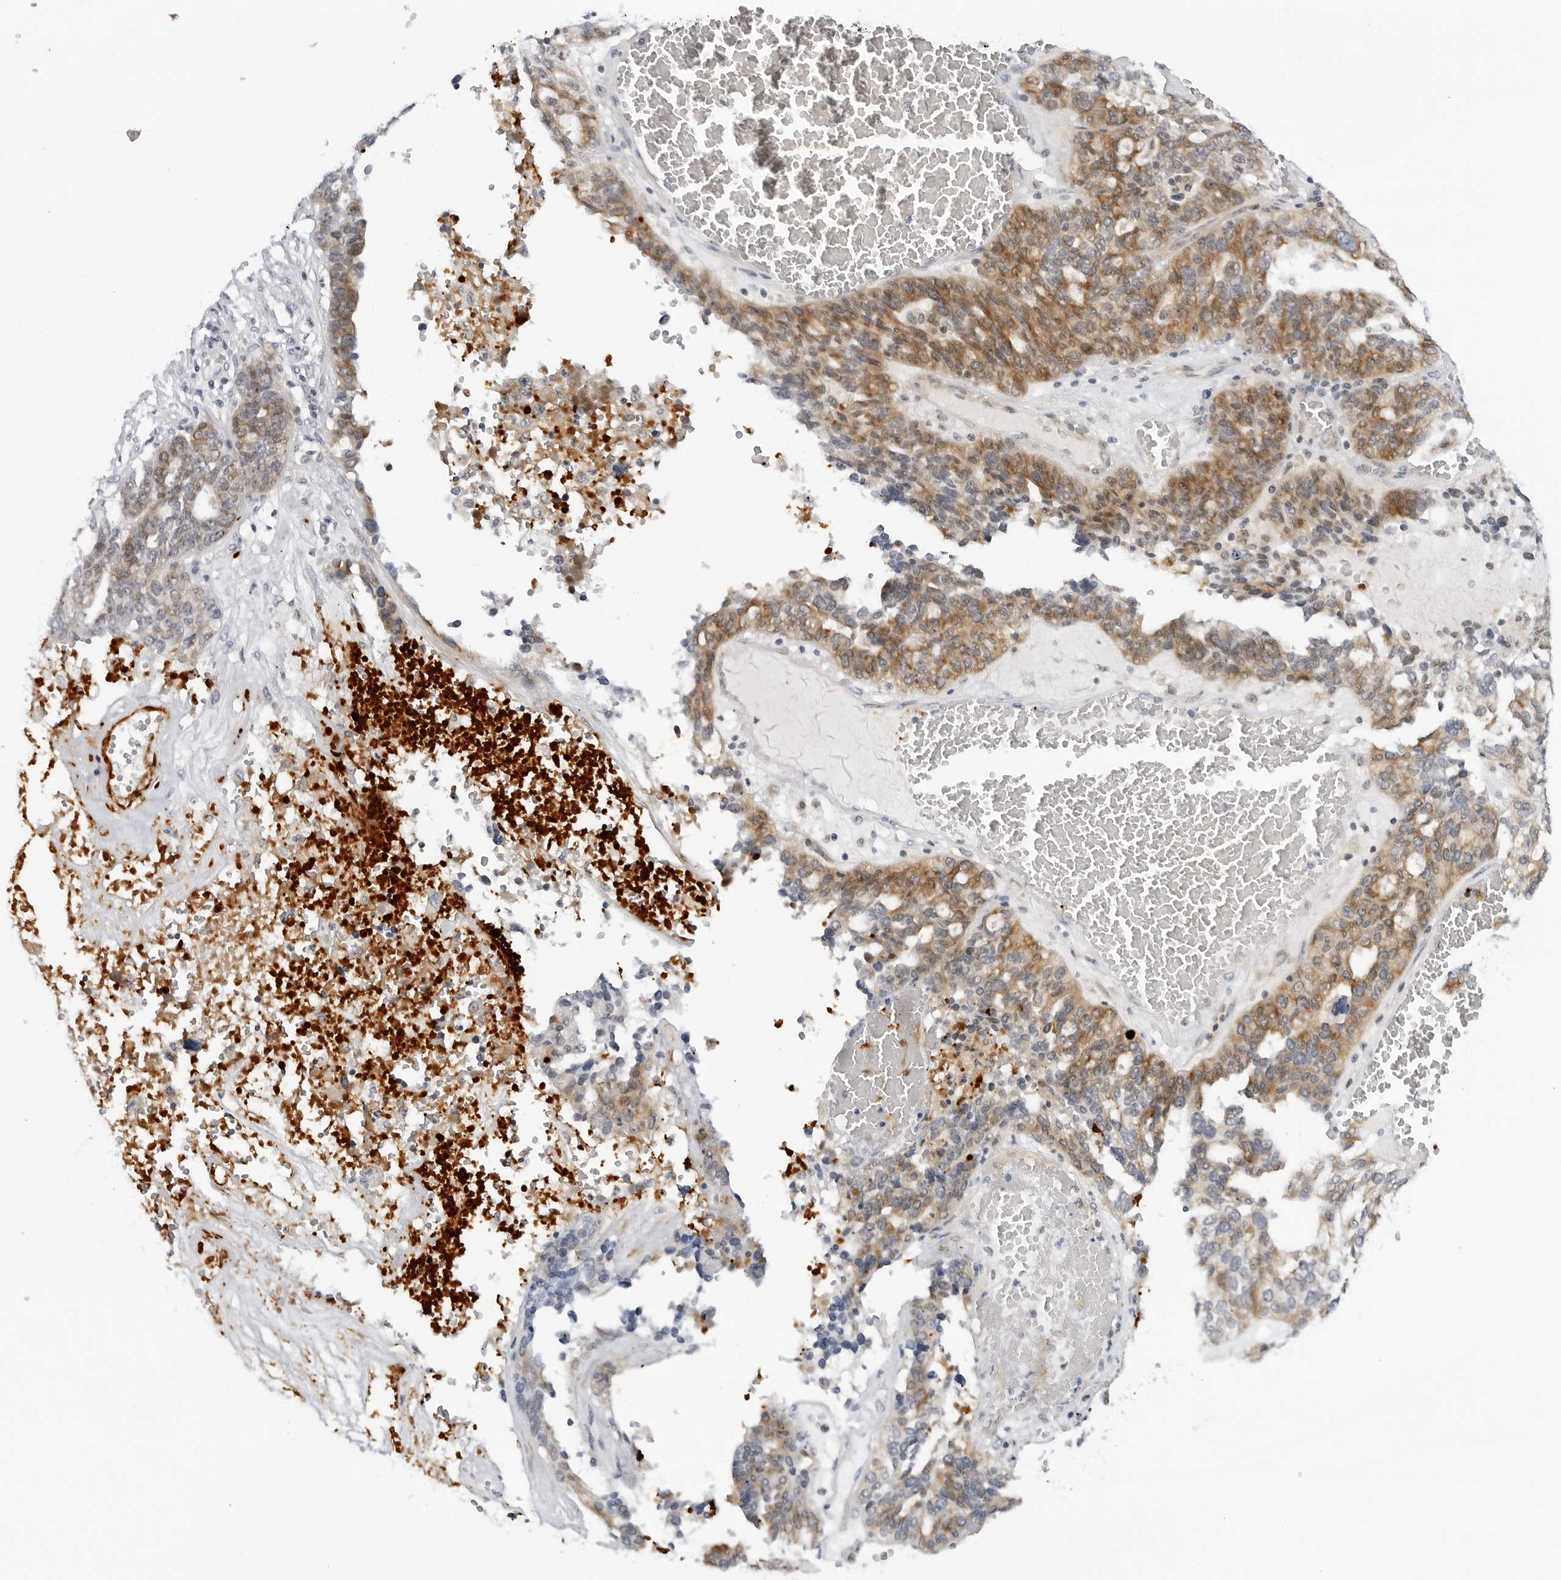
{"staining": {"intensity": "moderate", "quantity": "25%-75%", "location": "cytoplasmic/membranous"}, "tissue": "ovarian cancer", "cell_type": "Tumor cells", "image_type": "cancer", "snomed": [{"axis": "morphology", "description": "Cystadenocarcinoma, serous, NOS"}, {"axis": "topography", "description": "Ovary"}], "caption": "There is medium levels of moderate cytoplasmic/membranous expression in tumor cells of ovarian cancer, as demonstrated by immunohistochemical staining (brown color).", "gene": "MAP2K5", "patient": {"sex": "female", "age": 59}}